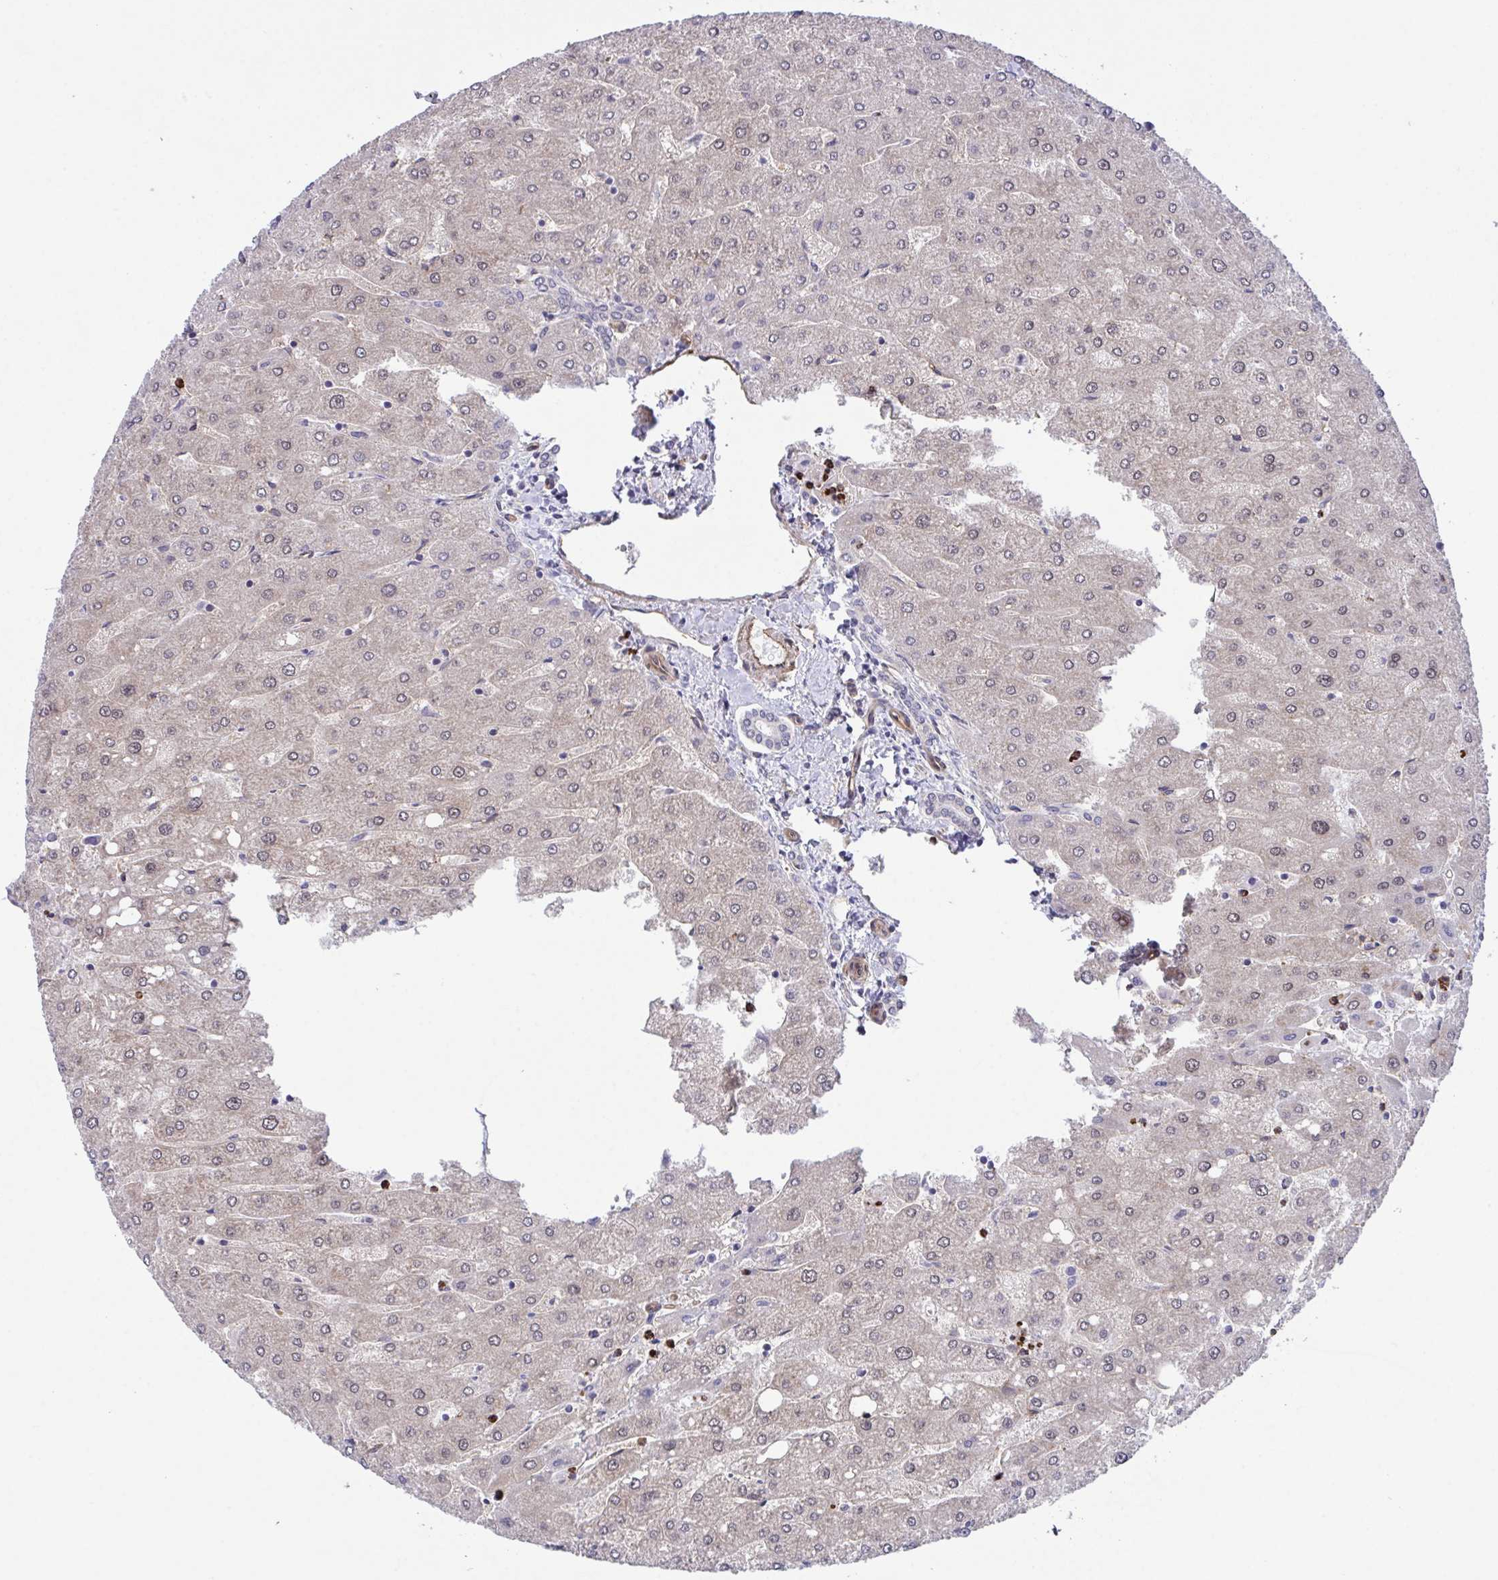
{"staining": {"intensity": "negative", "quantity": "none", "location": "none"}, "tissue": "liver", "cell_type": "Cholangiocytes", "image_type": "normal", "snomed": [{"axis": "morphology", "description": "Normal tissue, NOS"}, {"axis": "topography", "description": "Liver"}], "caption": "High magnification brightfield microscopy of normal liver stained with DAB (3,3'-diaminobenzidine) (brown) and counterstained with hematoxylin (blue): cholangiocytes show no significant positivity.", "gene": "RHOXF1", "patient": {"sex": "male", "age": 67}}